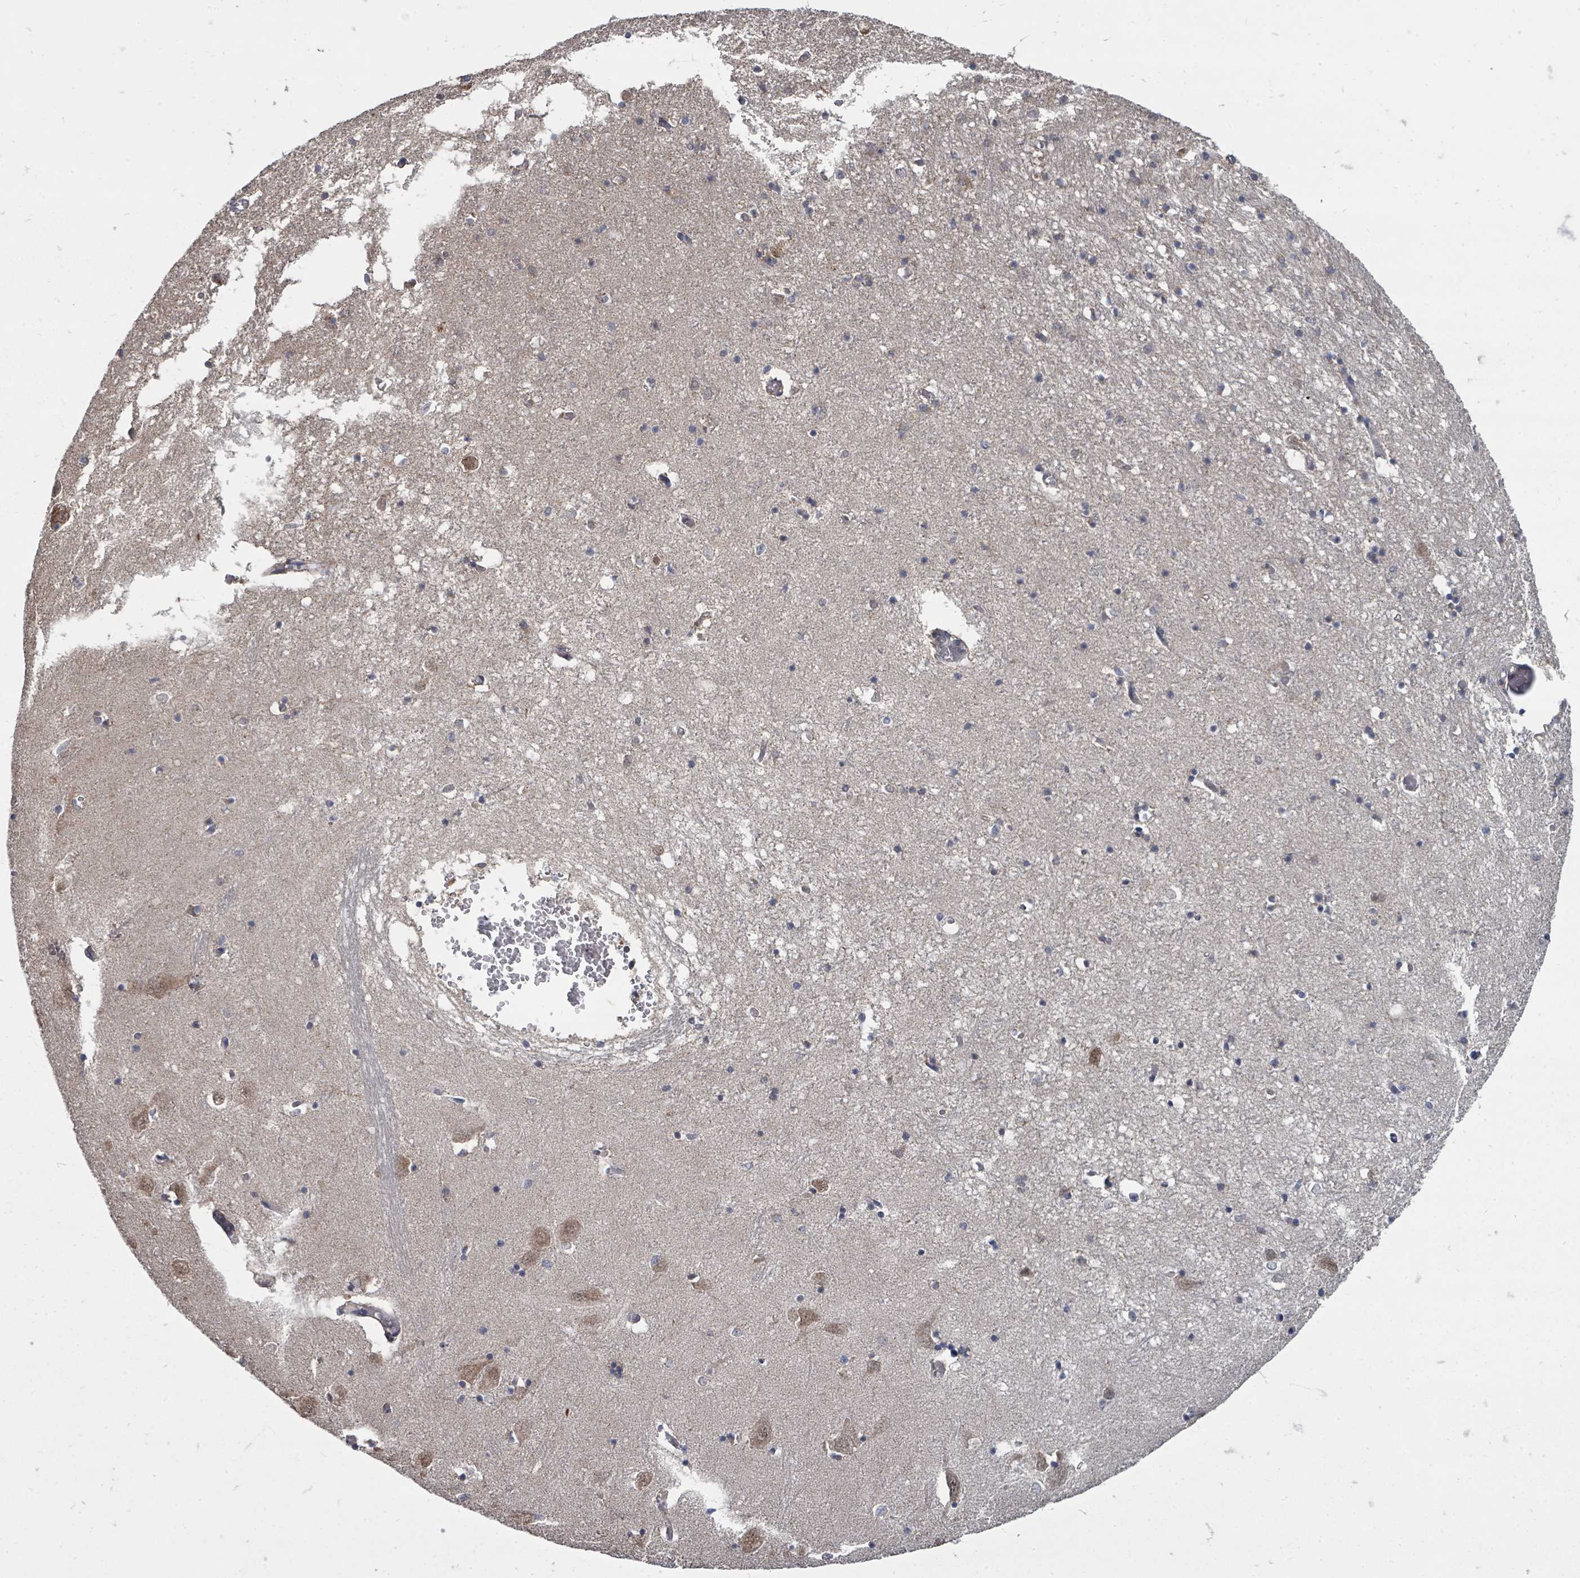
{"staining": {"intensity": "negative", "quantity": "none", "location": "none"}, "tissue": "hippocampus", "cell_type": "Glial cells", "image_type": "normal", "snomed": [{"axis": "morphology", "description": "Normal tissue, NOS"}, {"axis": "topography", "description": "Hippocampus"}], "caption": "Immunohistochemistry (IHC) photomicrograph of normal human hippocampus stained for a protein (brown), which reveals no staining in glial cells. The staining was performed using DAB (3,3'-diaminobenzidine) to visualize the protein expression in brown, while the nuclei were stained in blue with hematoxylin (Magnification: 20x).", "gene": "MAGOHB", "patient": {"sex": "male", "age": 70}}